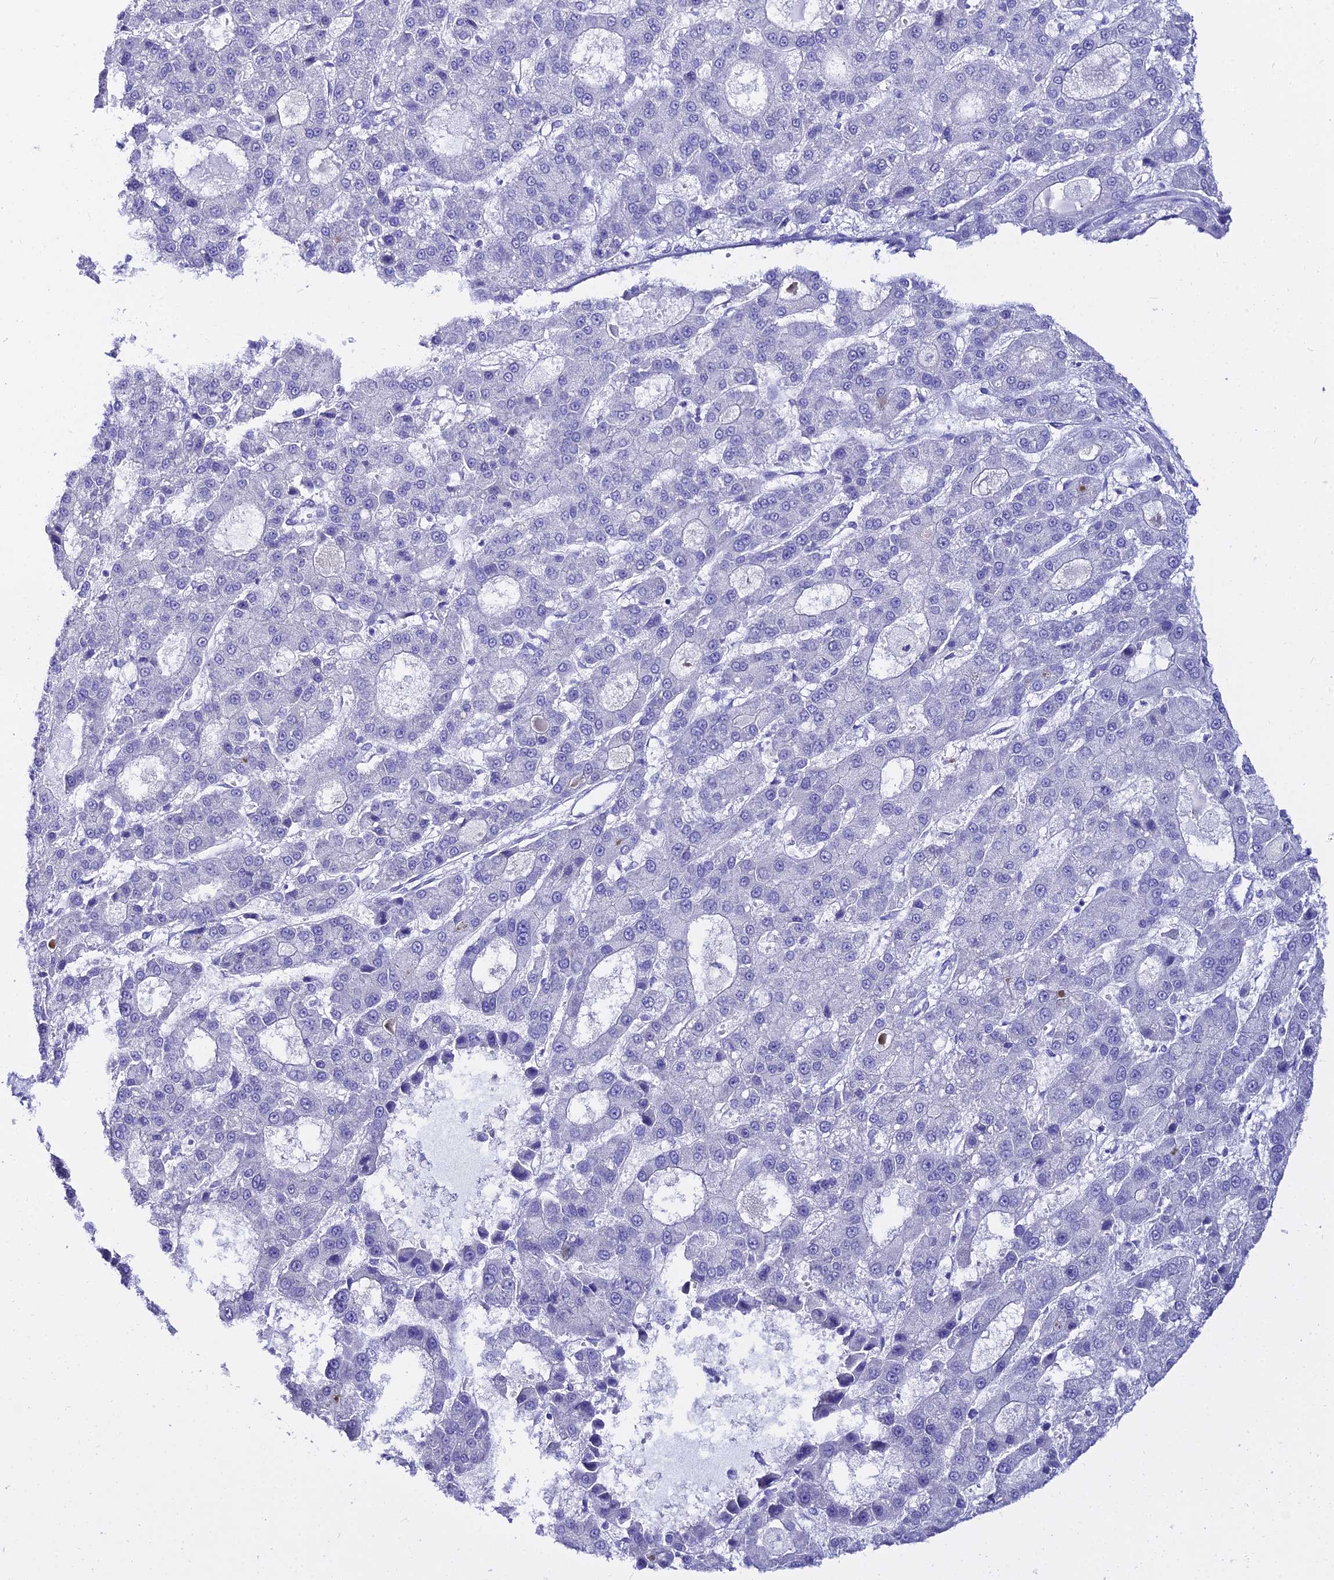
{"staining": {"intensity": "negative", "quantity": "none", "location": "none"}, "tissue": "liver cancer", "cell_type": "Tumor cells", "image_type": "cancer", "snomed": [{"axis": "morphology", "description": "Carcinoma, Hepatocellular, NOS"}, {"axis": "topography", "description": "Liver"}], "caption": "Immunohistochemical staining of human liver cancer shows no significant staining in tumor cells.", "gene": "OR4D5", "patient": {"sex": "male", "age": 70}}